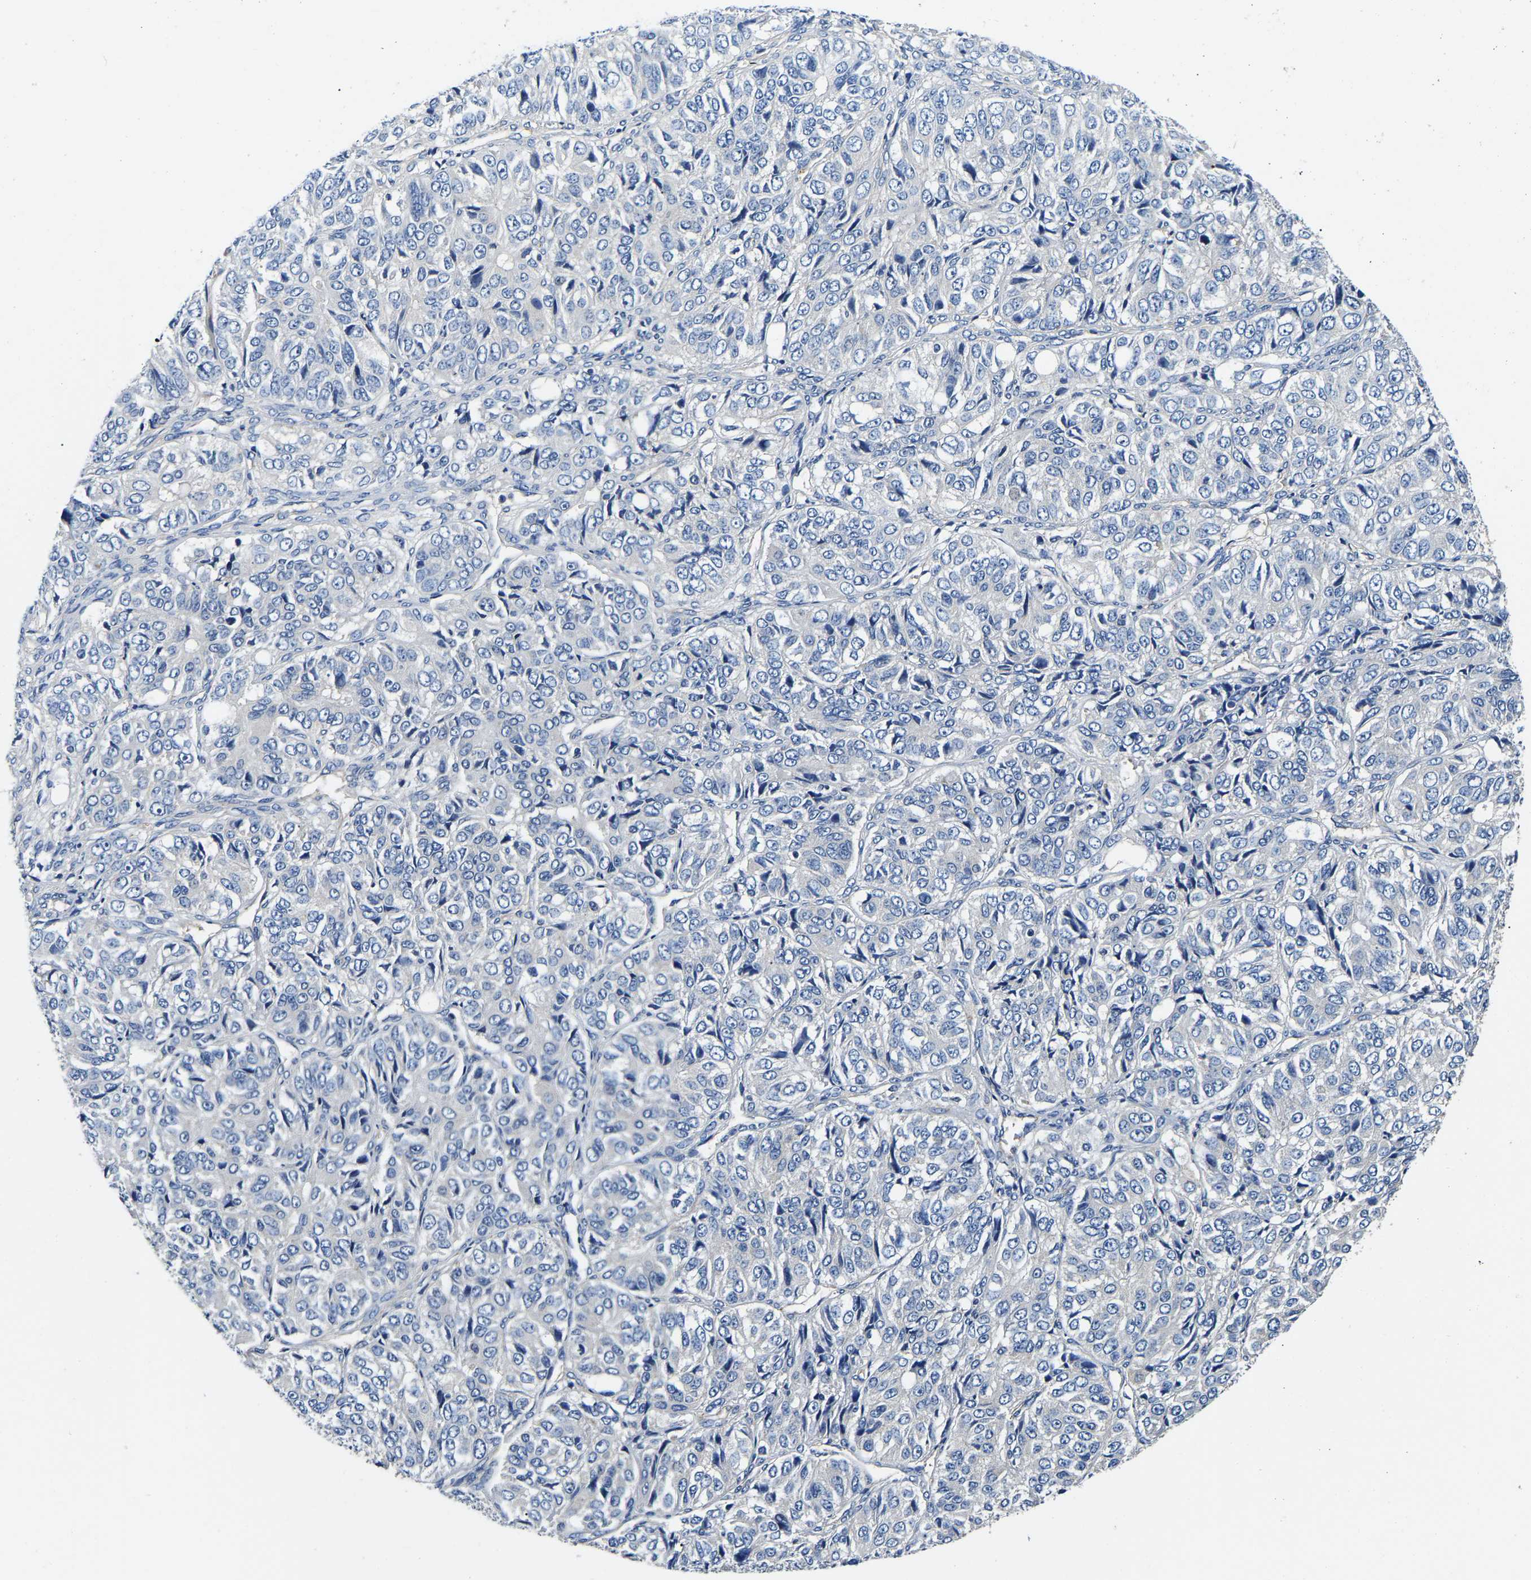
{"staining": {"intensity": "negative", "quantity": "none", "location": "none"}, "tissue": "ovarian cancer", "cell_type": "Tumor cells", "image_type": "cancer", "snomed": [{"axis": "morphology", "description": "Carcinoma, endometroid"}, {"axis": "topography", "description": "Ovary"}], "caption": "Tumor cells are negative for protein expression in human ovarian cancer (endometroid carcinoma). (DAB IHC with hematoxylin counter stain).", "gene": "SH3GLB1", "patient": {"sex": "female", "age": 51}}